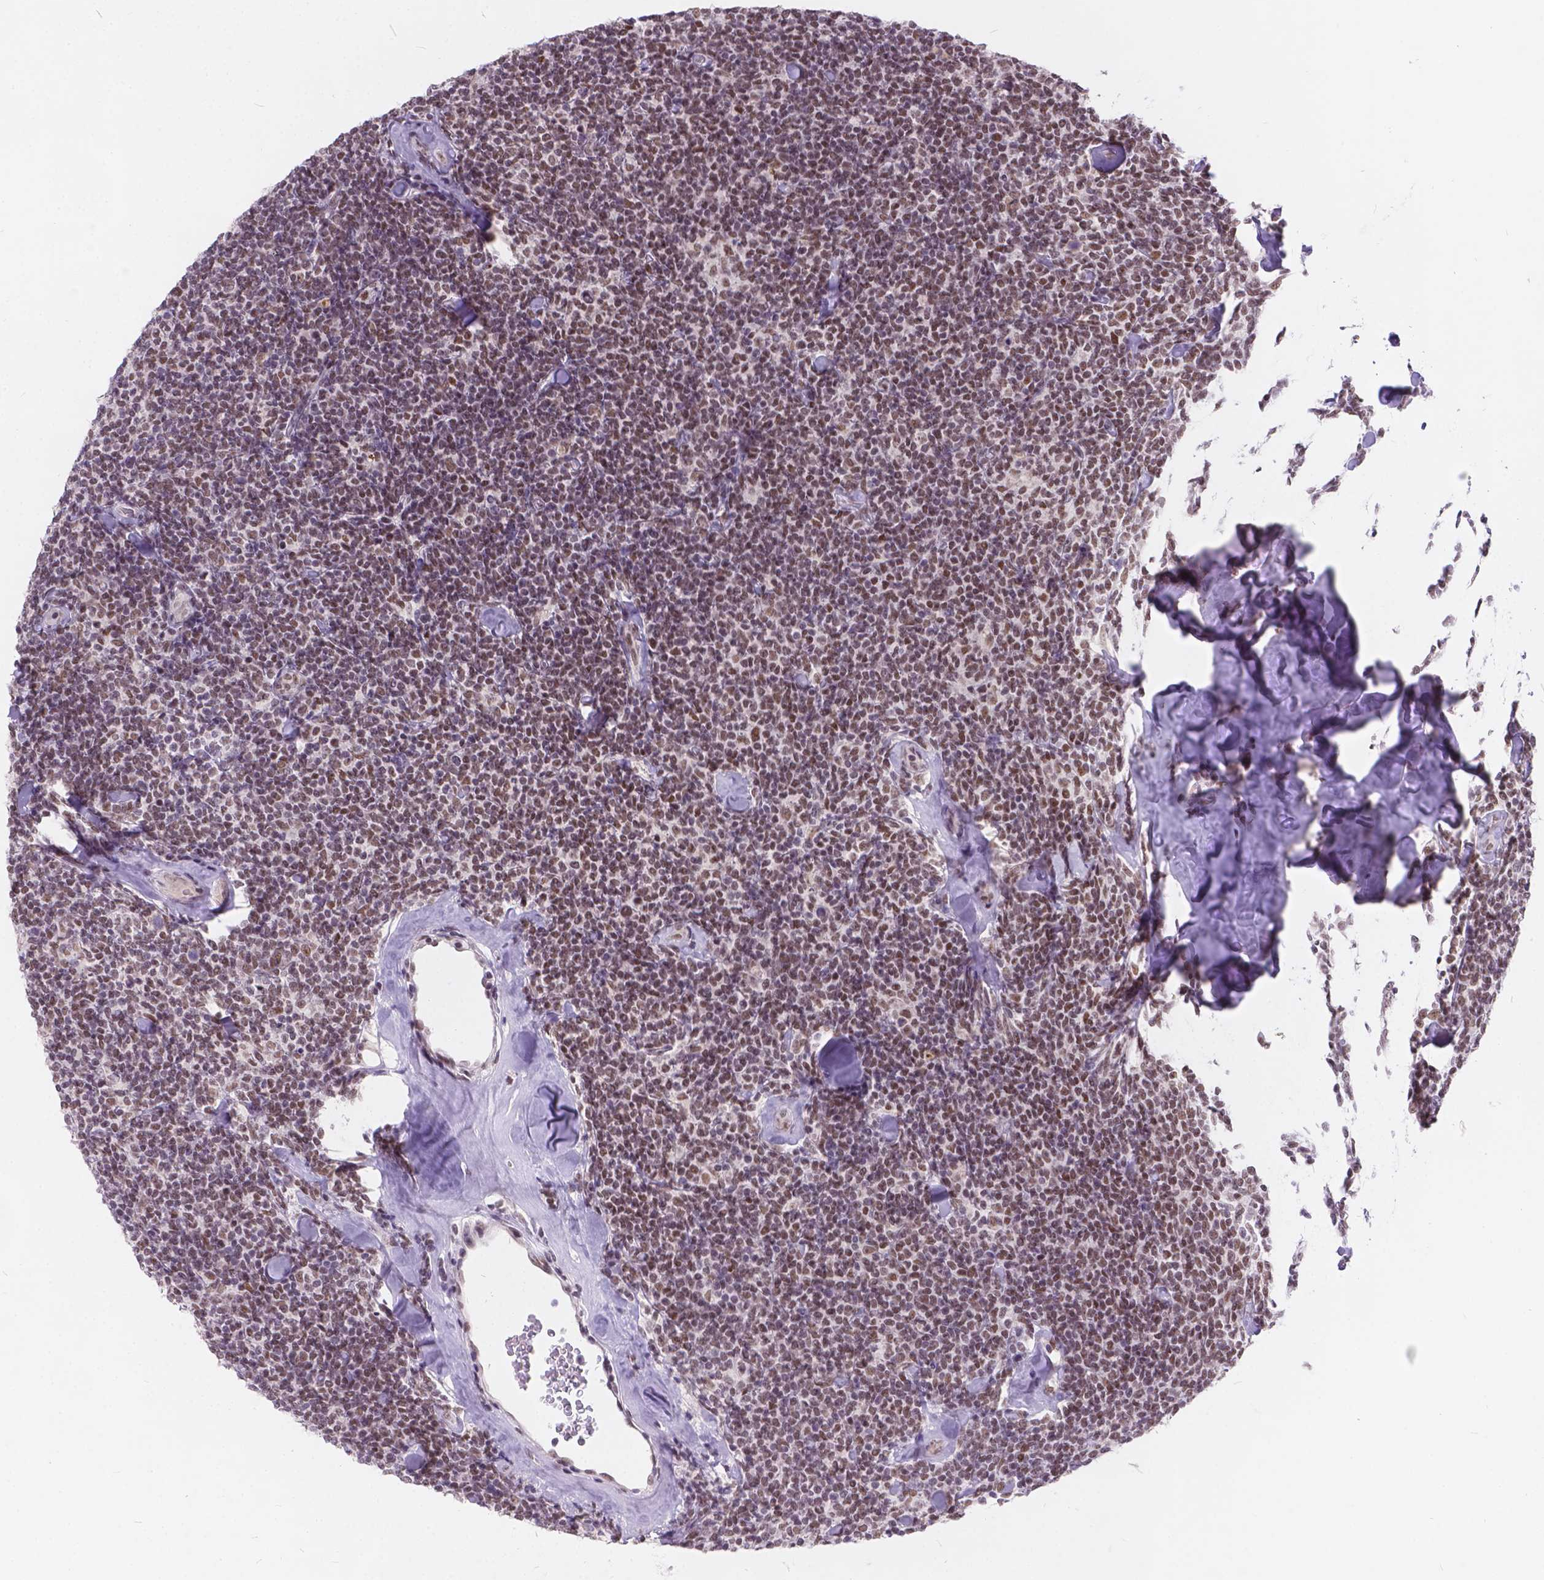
{"staining": {"intensity": "weak", "quantity": "25%-75%", "location": "nuclear"}, "tissue": "lymphoma", "cell_type": "Tumor cells", "image_type": "cancer", "snomed": [{"axis": "morphology", "description": "Malignant lymphoma, non-Hodgkin's type, Low grade"}, {"axis": "topography", "description": "Lymph node"}], "caption": "Immunohistochemistry histopathology image of human low-grade malignant lymphoma, non-Hodgkin's type stained for a protein (brown), which shows low levels of weak nuclear expression in approximately 25%-75% of tumor cells.", "gene": "FAM53A", "patient": {"sex": "female", "age": 56}}